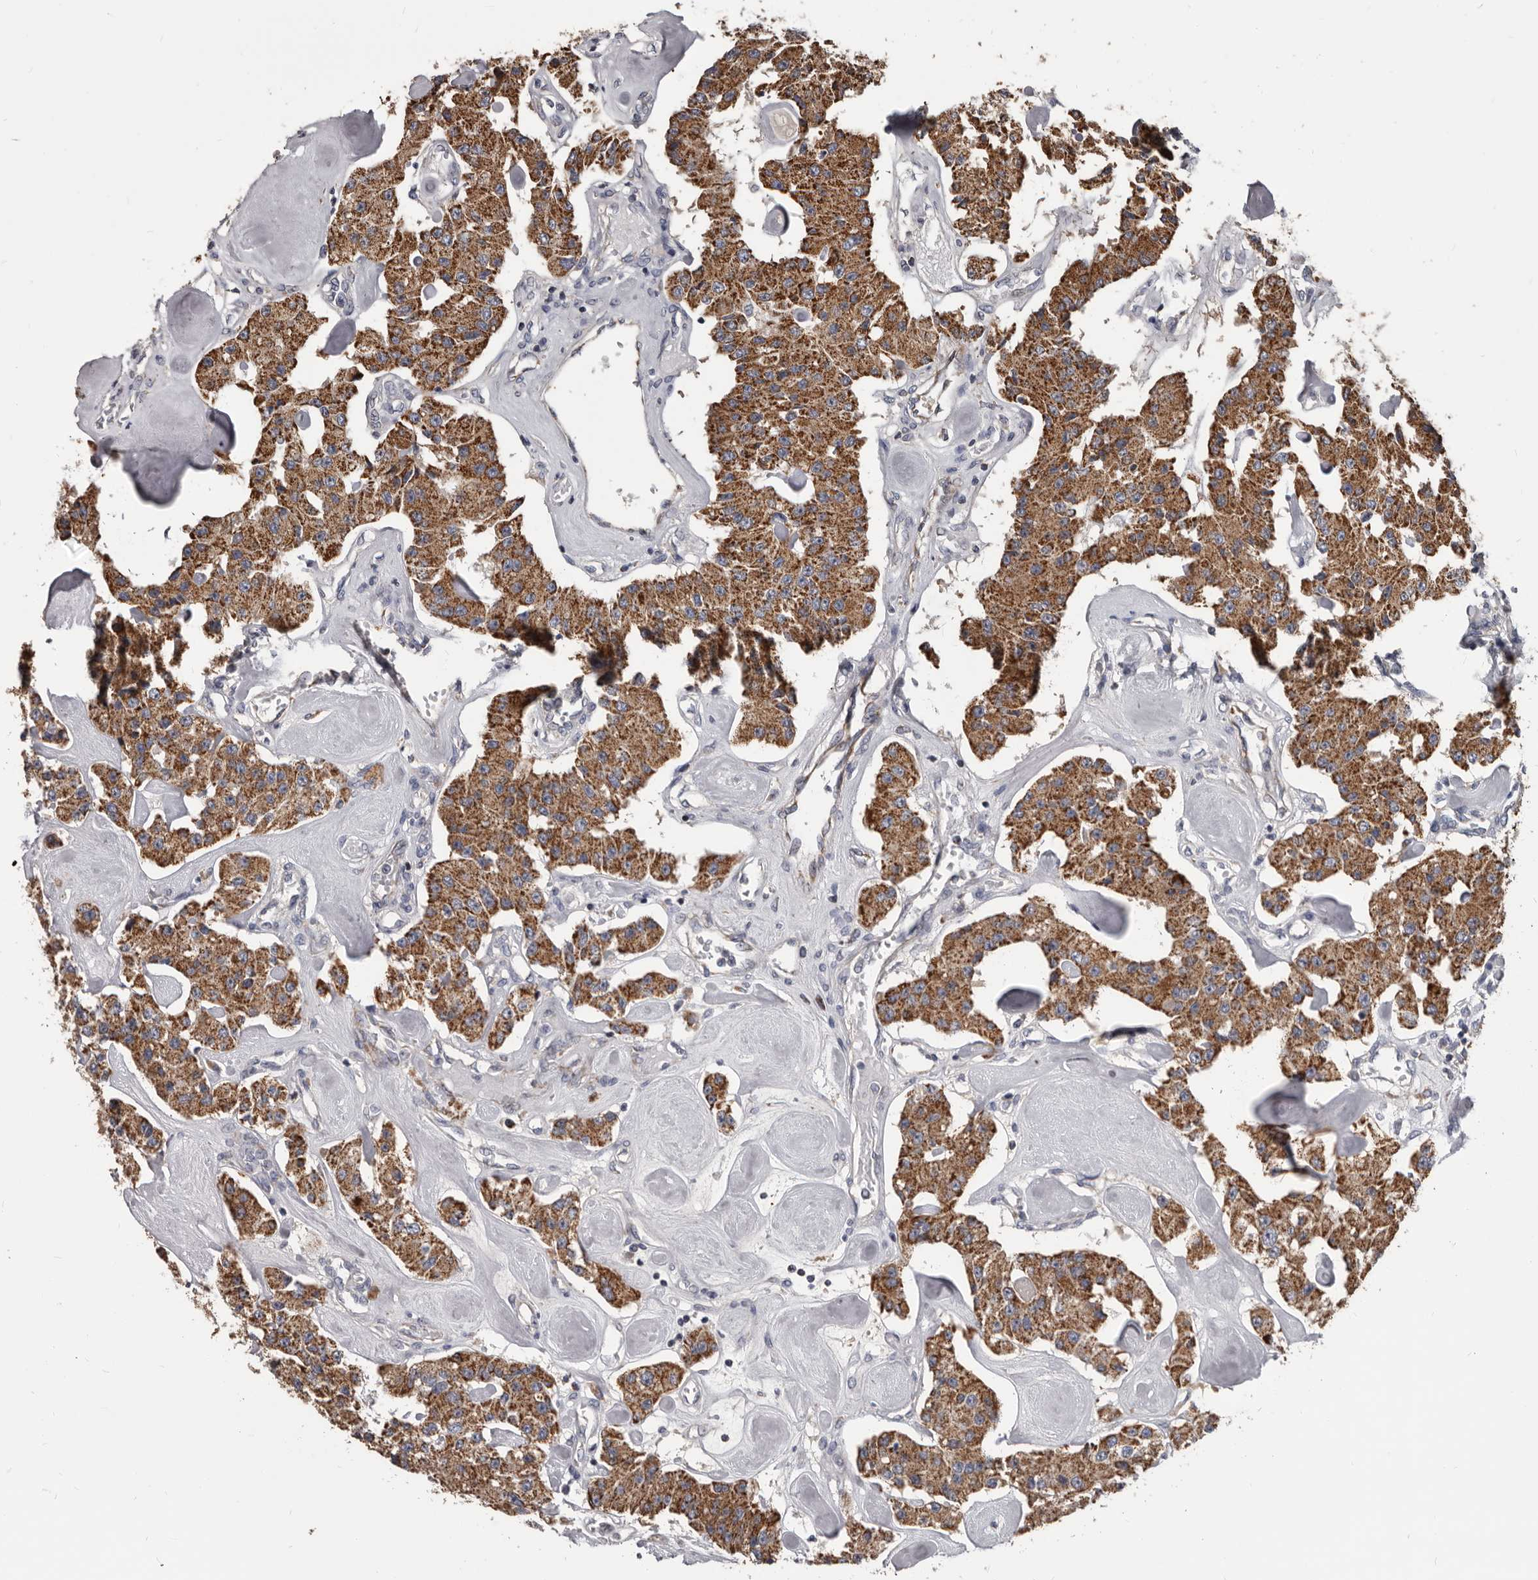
{"staining": {"intensity": "strong", "quantity": ">75%", "location": "cytoplasmic/membranous"}, "tissue": "carcinoid", "cell_type": "Tumor cells", "image_type": "cancer", "snomed": [{"axis": "morphology", "description": "Carcinoid, malignant, NOS"}, {"axis": "topography", "description": "Pancreas"}], "caption": "Immunohistochemistry (IHC) image of human carcinoid stained for a protein (brown), which demonstrates high levels of strong cytoplasmic/membranous staining in about >75% of tumor cells.", "gene": "ALDH5A1", "patient": {"sex": "male", "age": 41}}